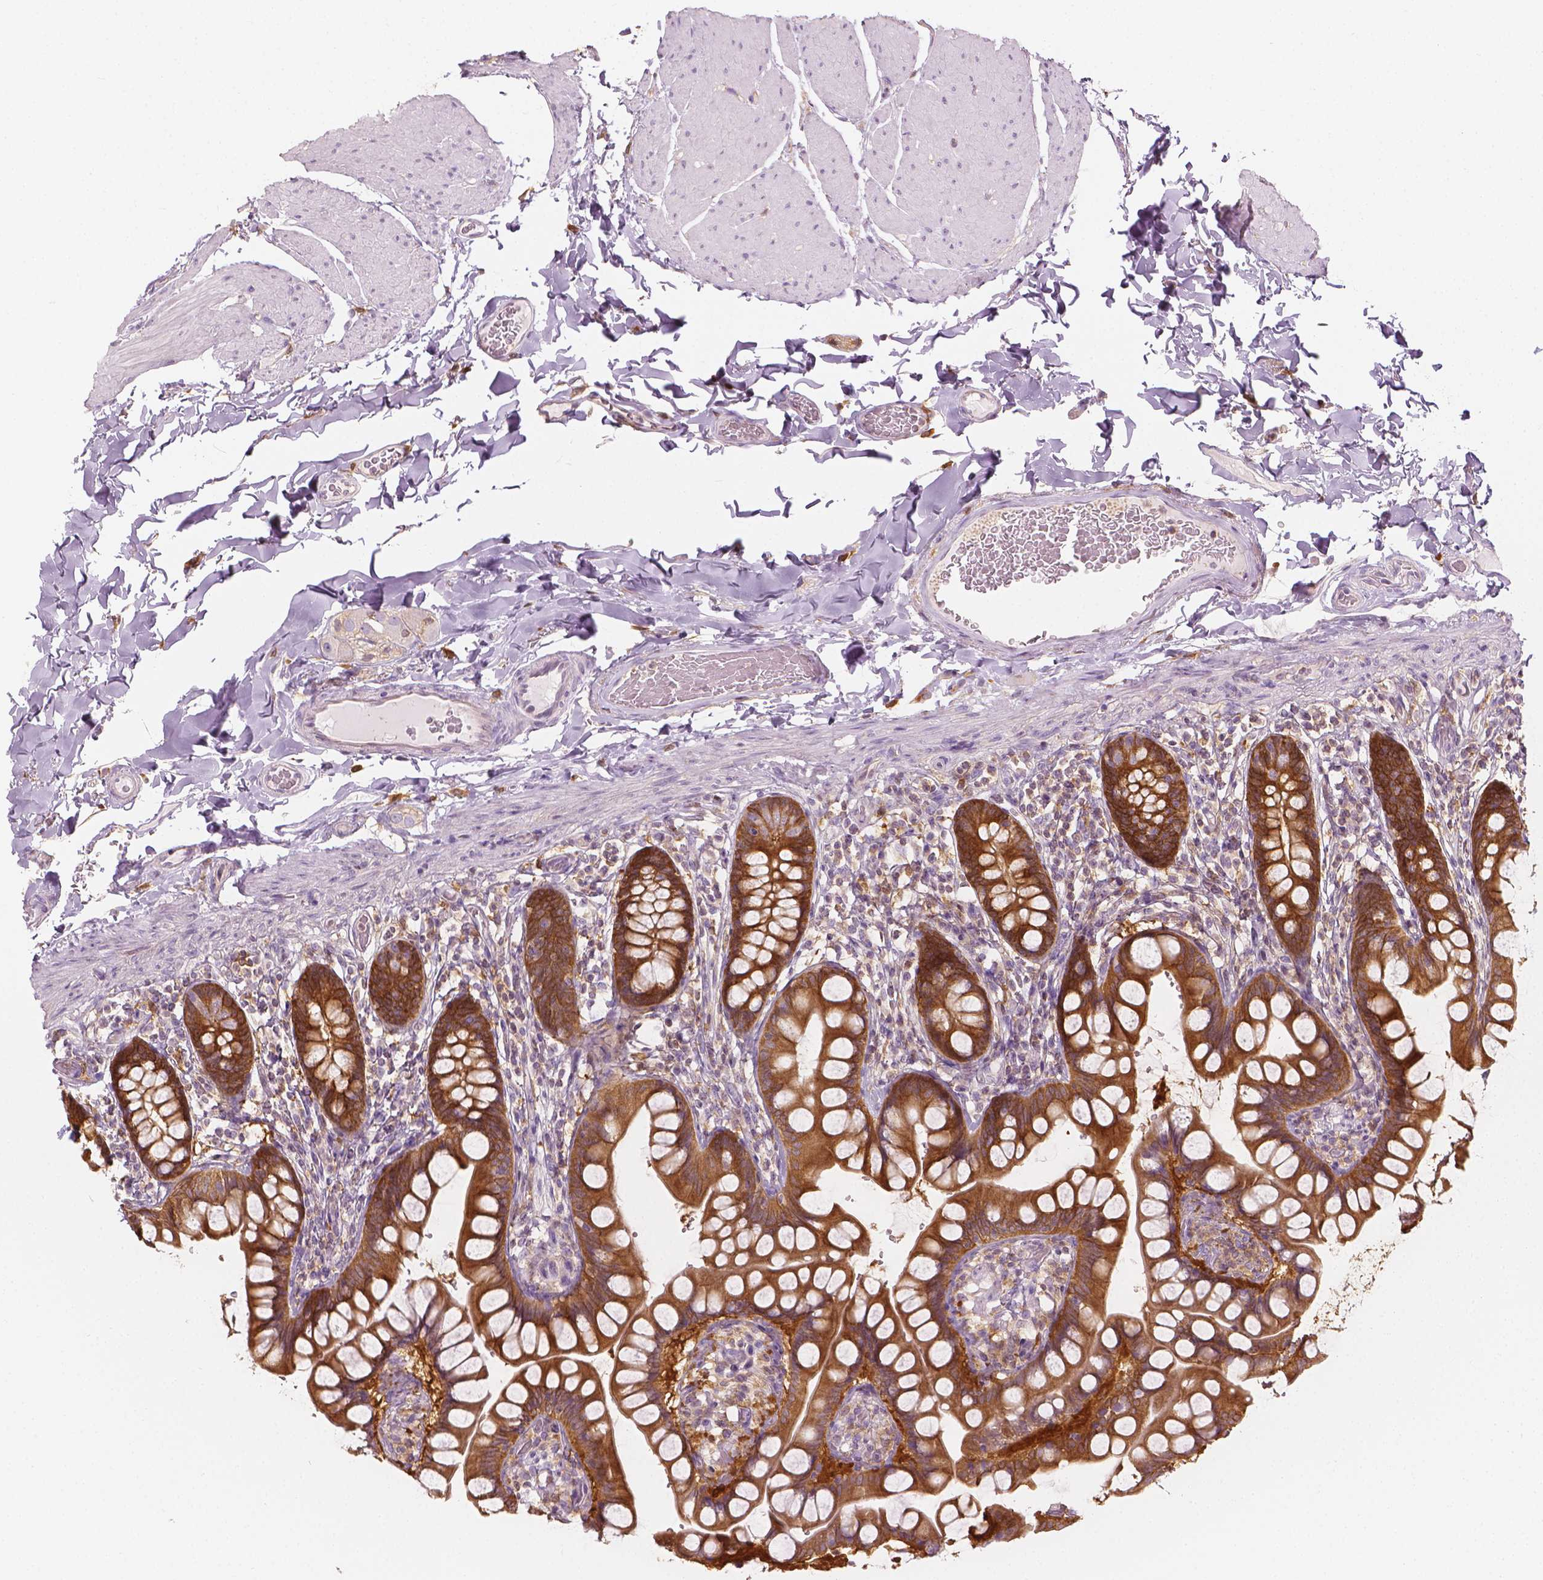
{"staining": {"intensity": "strong", "quantity": ">75%", "location": "cytoplasmic/membranous"}, "tissue": "small intestine", "cell_type": "Glandular cells", "image_type": "normal", "snomed": [{"axis": "morphology", "description": "Normal tissue, NOS"}, {"axis": "topography", "description": "Small intestine"}], "caption": "Immunohistochemical staining of benign small intestine displays high levels of strong cytoplasmic/membranous staining in approximately >75% of glandular cells. Using DAB (brown) and hematoxylin (blue) stains, captured at high magnification using brightfield microscopy.", "gene": "SHMT1", "patient": {"sex": "male", "age": 70}}